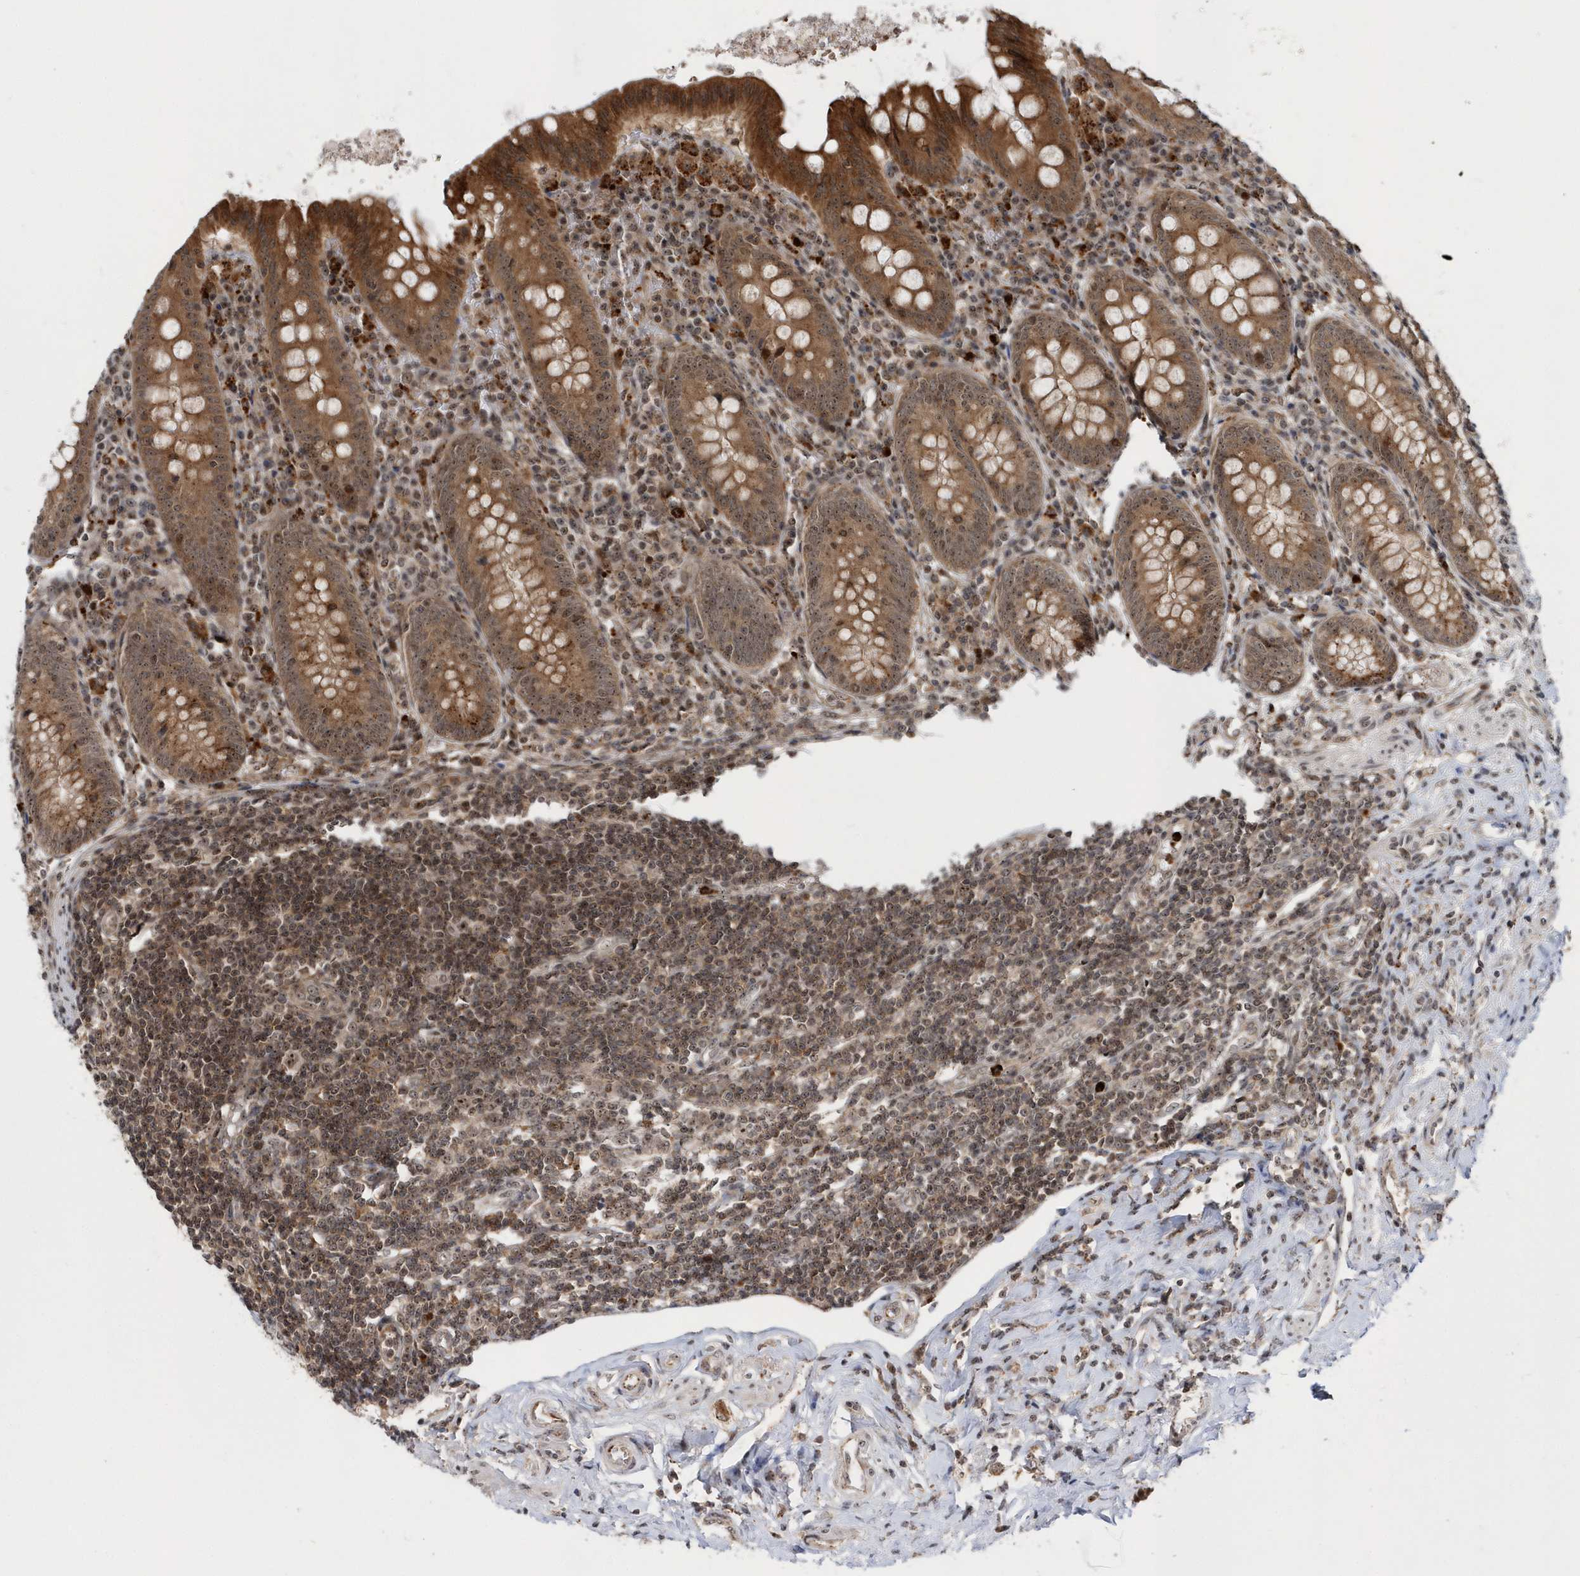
{"staining": {"intensity": "strong", "quantity": ">75%", "location": "cytoplasmic/membranous,nuclear"}, "tissue": "appendix", "cell_type": "Glandular cells", "image_type": "normal", "snomed": [{"axis": "morphology", "description": "Normal tissue, NOS"}, {"axis": "topography", "description": "Appendix"}], "caption": "This is a photomicrograph of immunohistochemistry (IHC) staining of benign appendix, which shows strong expression in the cytoplasmic/membranous,nuclear of glandular cells.", "gene": "SOWAHB", "patient": {"sex": "female", "age": 54}}